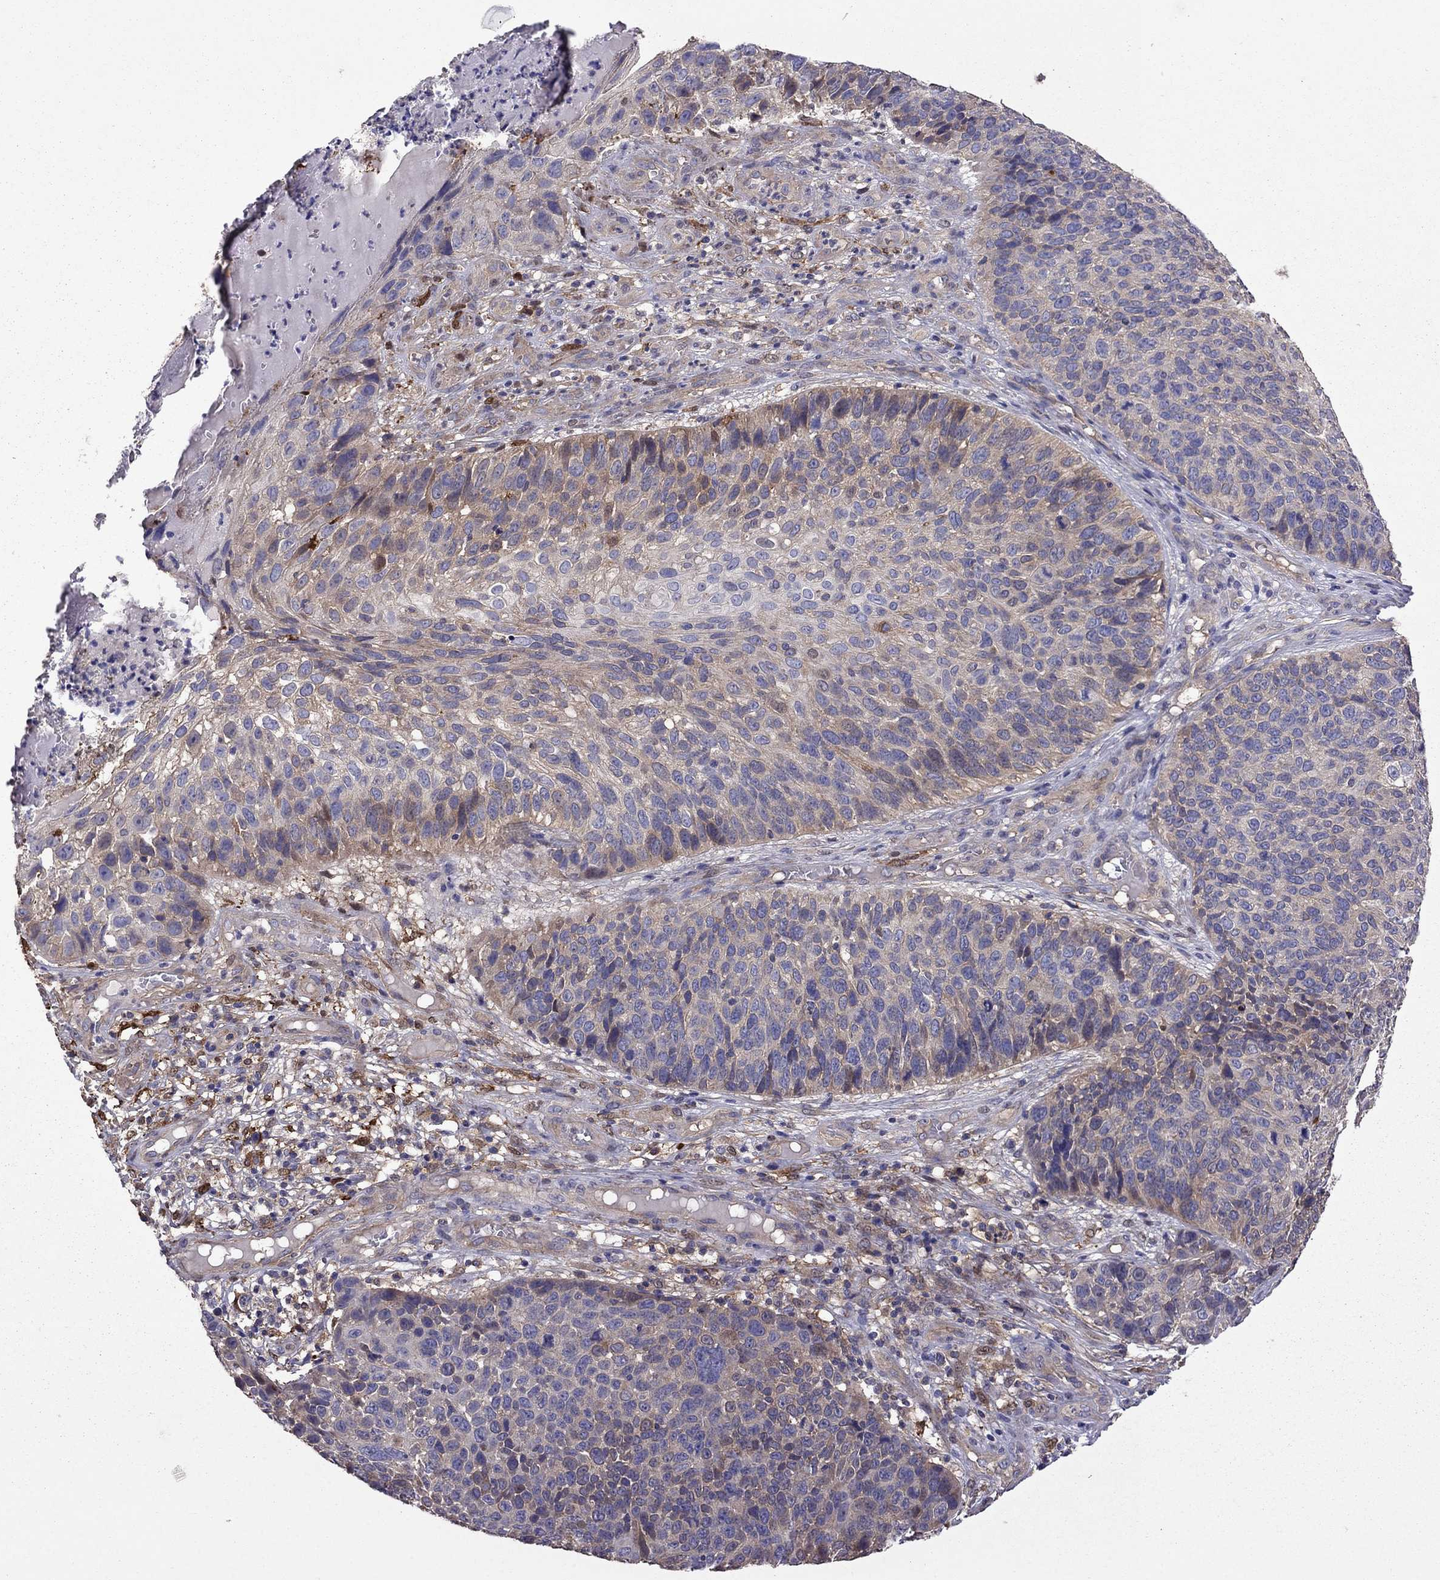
{"staining": {"intensity": "weak", "quantity": "25%-75%", "location": "cytoplasmic/membranous"}, "tissue": "skin cancer", "cell_type": "Tumor cells", "image_type": "cancer", "snomed": [{"axis": "morphology", "description": "Squamous cell carcinoma, NOS"}, {"axis": "topography", "description": "Skin"}], "caption": "Squamous cell carcinoma (skin) stained with a protein marker exhibits weak staining in tumor cells.", "gene": "ITGB1", "patient": {"sex": "male", "age": 92}}